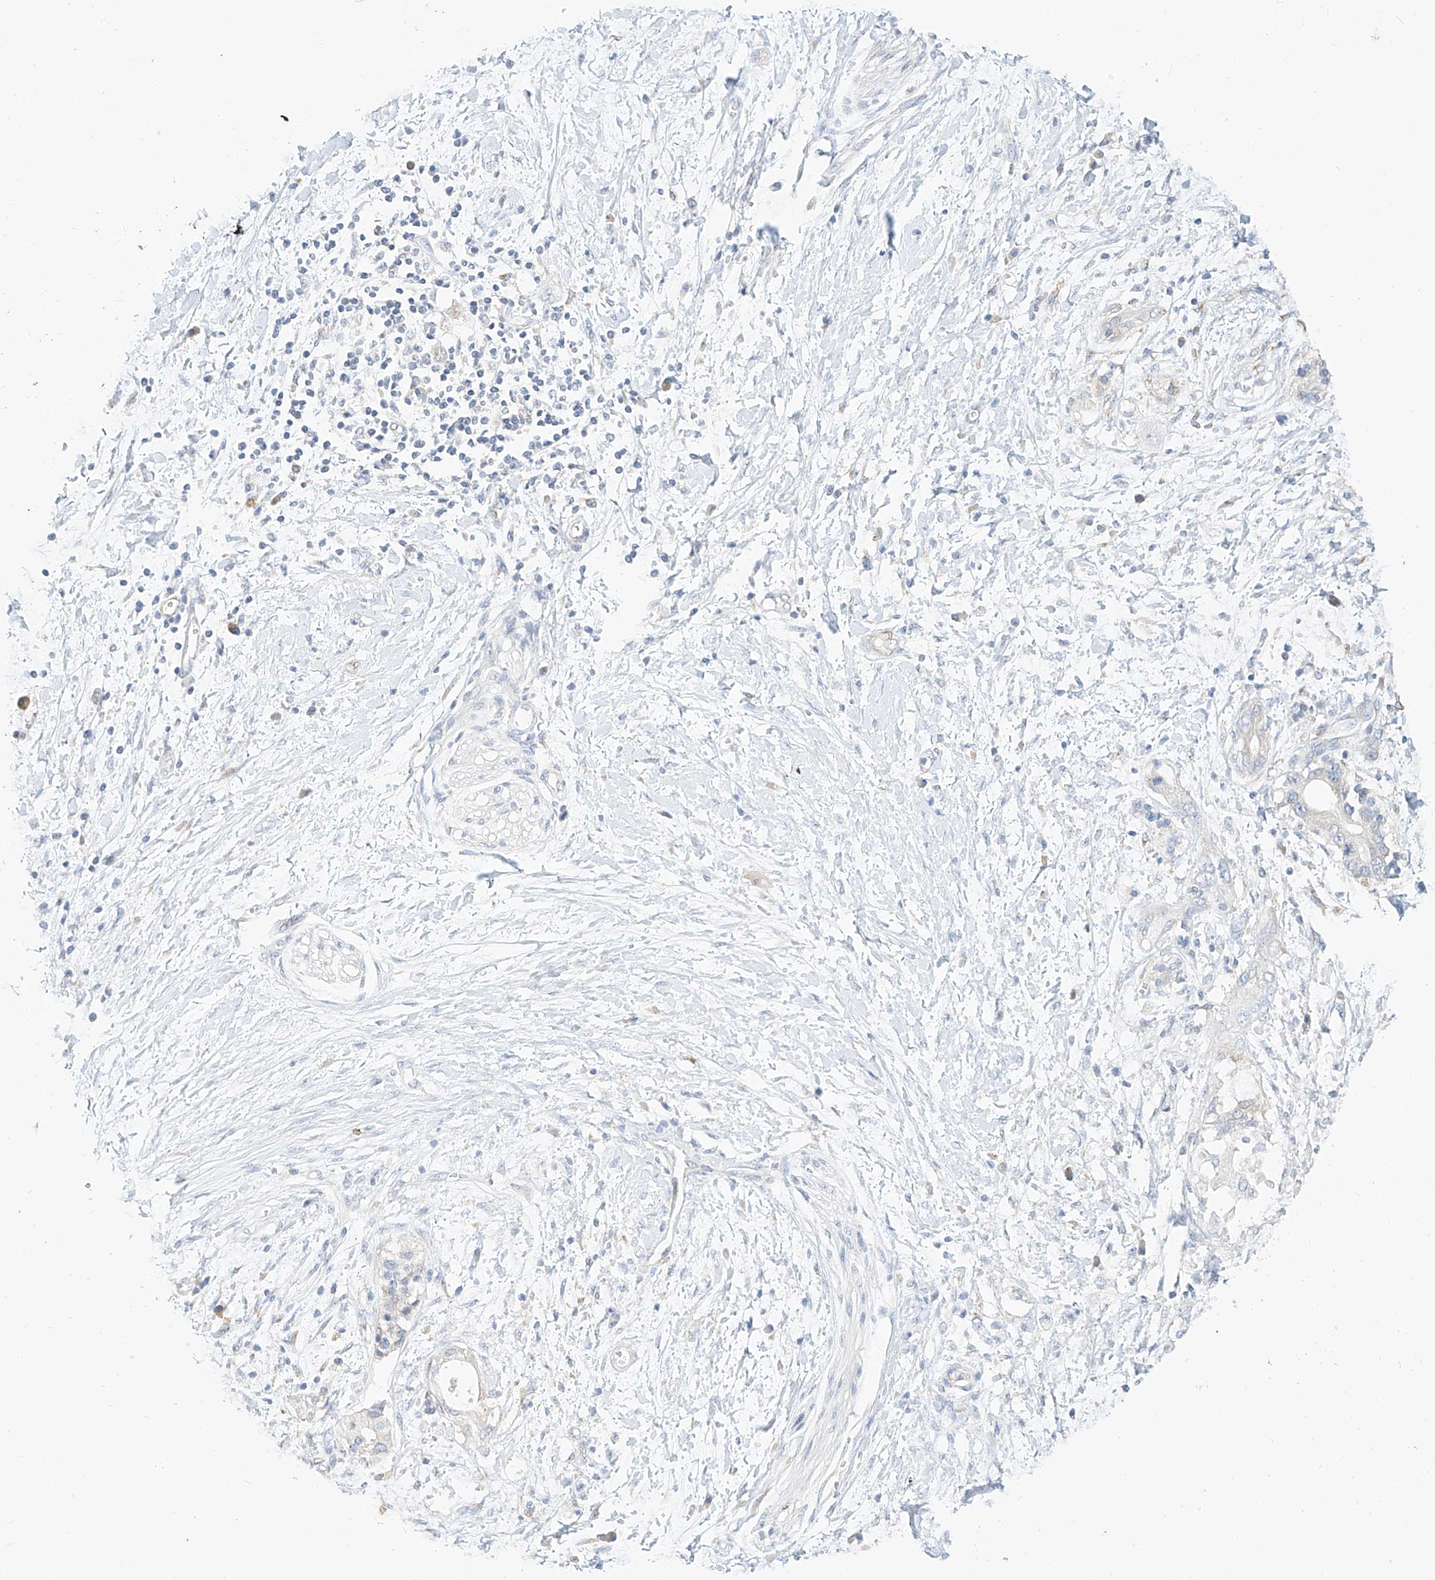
{"staining": {"intensity": "negative", "quantity": "none", "location": "none"}, "tissue": "pancreatic cancer", "cell_type": "Tumor cells", "image_type": "cancer", "snomed": [{"axis": "morphology", "description": "Normal tissue, NOS"}, {"axis": "morphology", "description": "Adenocarcinoma, NOS"}, {"axis": "topography", "description": "Pancreas"}, {"axis": "topography", "description": "Peripheral nerve tissue"}], "caption": "Immunohistochemistry (IHC) micrograph of neoplastic tissue: human adenocarcinoma (pancreatic) stained with DAB reveals no significant protein staining in tumor cells.", "gene": "RASA2", "patient": {"sex": "male", "age": 59}}